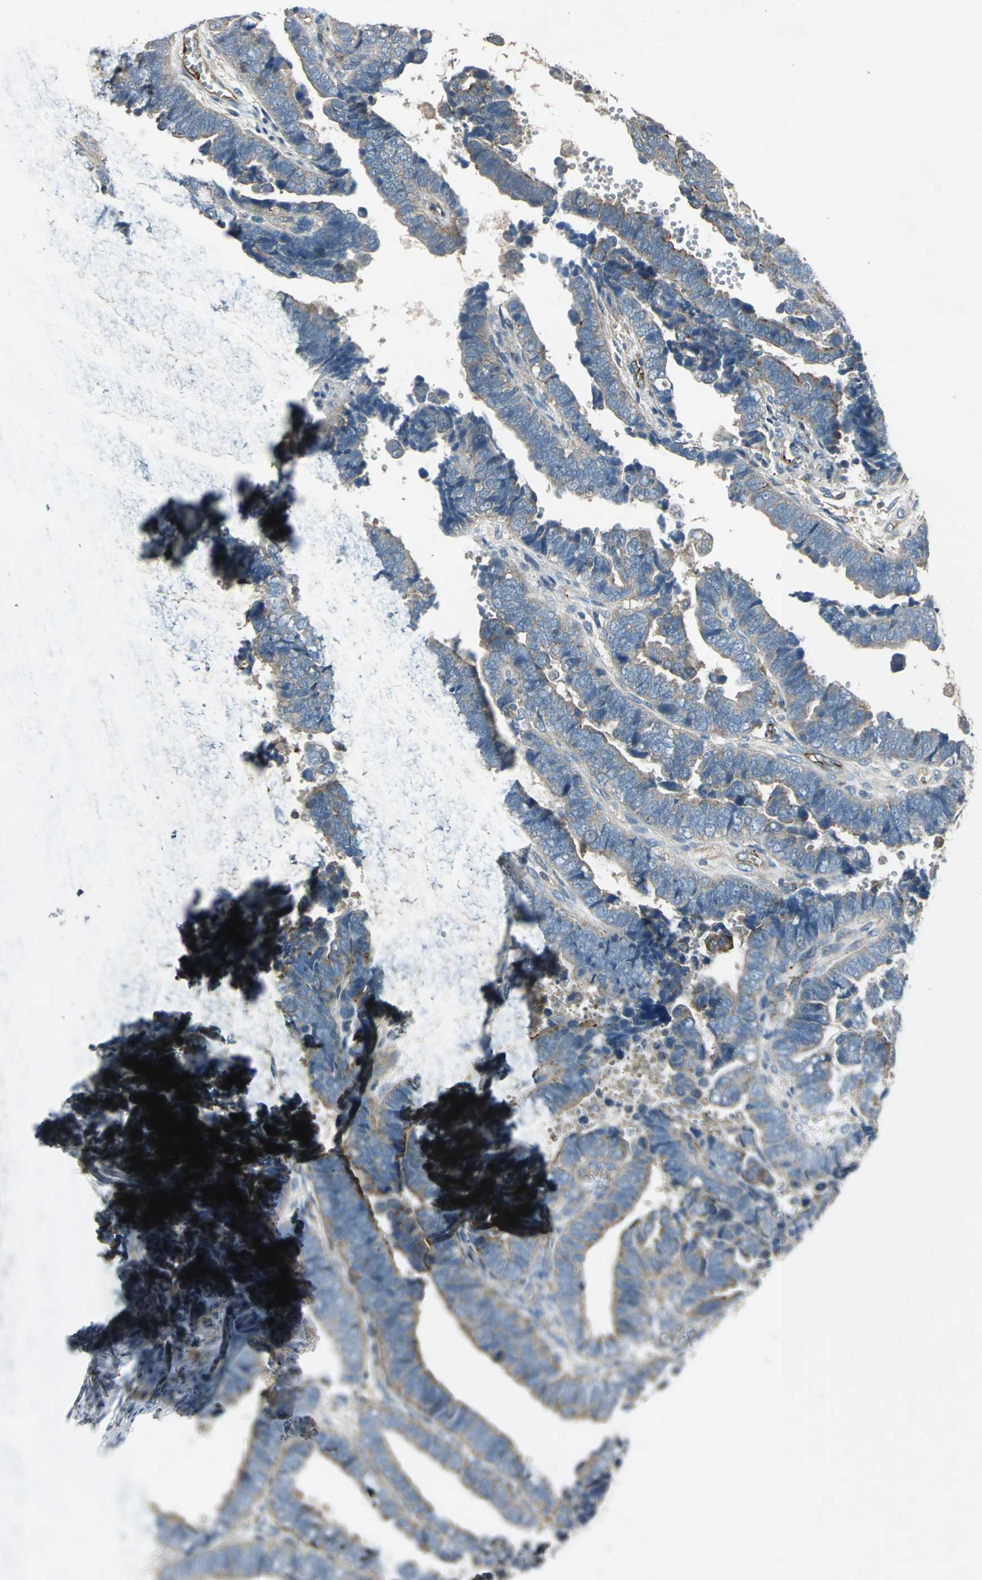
{"staining": {"intensity": "moderate", "quantity": ">75%", "location": "cytoplasmic/membranous"}, "tissue": "endometrial cancer", "cell_type": "Tumor cells", "image_type": "cancer", "snomed": [{"axis": "morphology", "description": "Adenocarcinoma, NOS"}, {"axis": "topography", "description": "Endometrium"}], "caption": "Endometrial cancer (adenocarcinoma) tissue exhibits moderate cytoplasmic/membranous positivity in approximately >75% of tumor cells, visualized by immunohistochemistry. Ihc stains the protein of interest in brown and the nuclei are stained blue.", "gene": "RAPGEF1", "patient": {"sex": "female", "age": 75}}